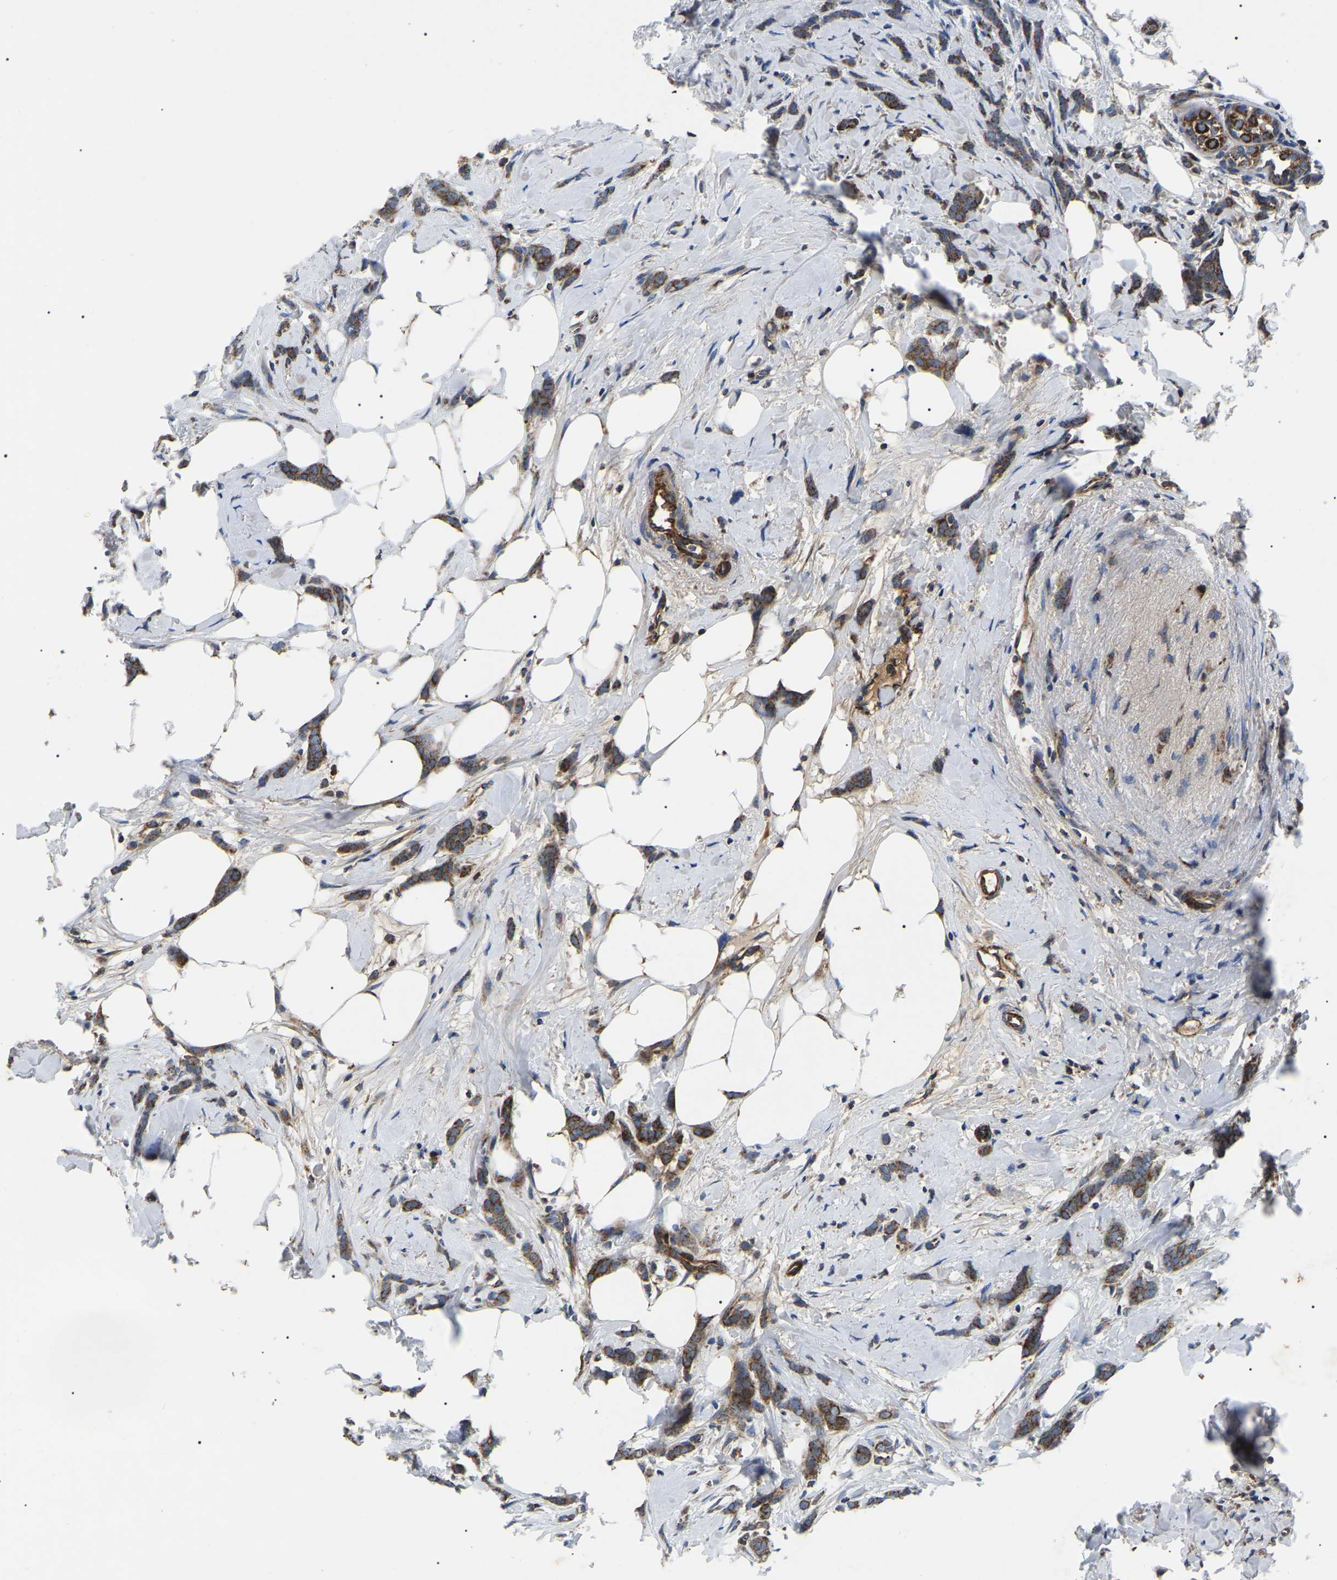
{"staining": {"intensity": "moderate", "quantity": ">75%", "location": "cytoplasmic/membranous"}, "tissue": "breast cancer", "cell_type": "Tumor cells", "image_type": "cancer", "snomed": [{"axis": "morphology", "description": "Lobular carcinoma, in situ"}, {"axis": "morphology", "description": "Lobular carcinoma"}, {"axis": "topography", "description": "Breast"}], "caption": "Immunohistochemical staining of breast cancer (lobular carcinoma in situ) exhibits medium levels of moderate cytoplasmic/membranous protein staining in about >75% of tumor cells.", "gene": "PPM1E", "patient": {"sex": "female", "age": 41}}